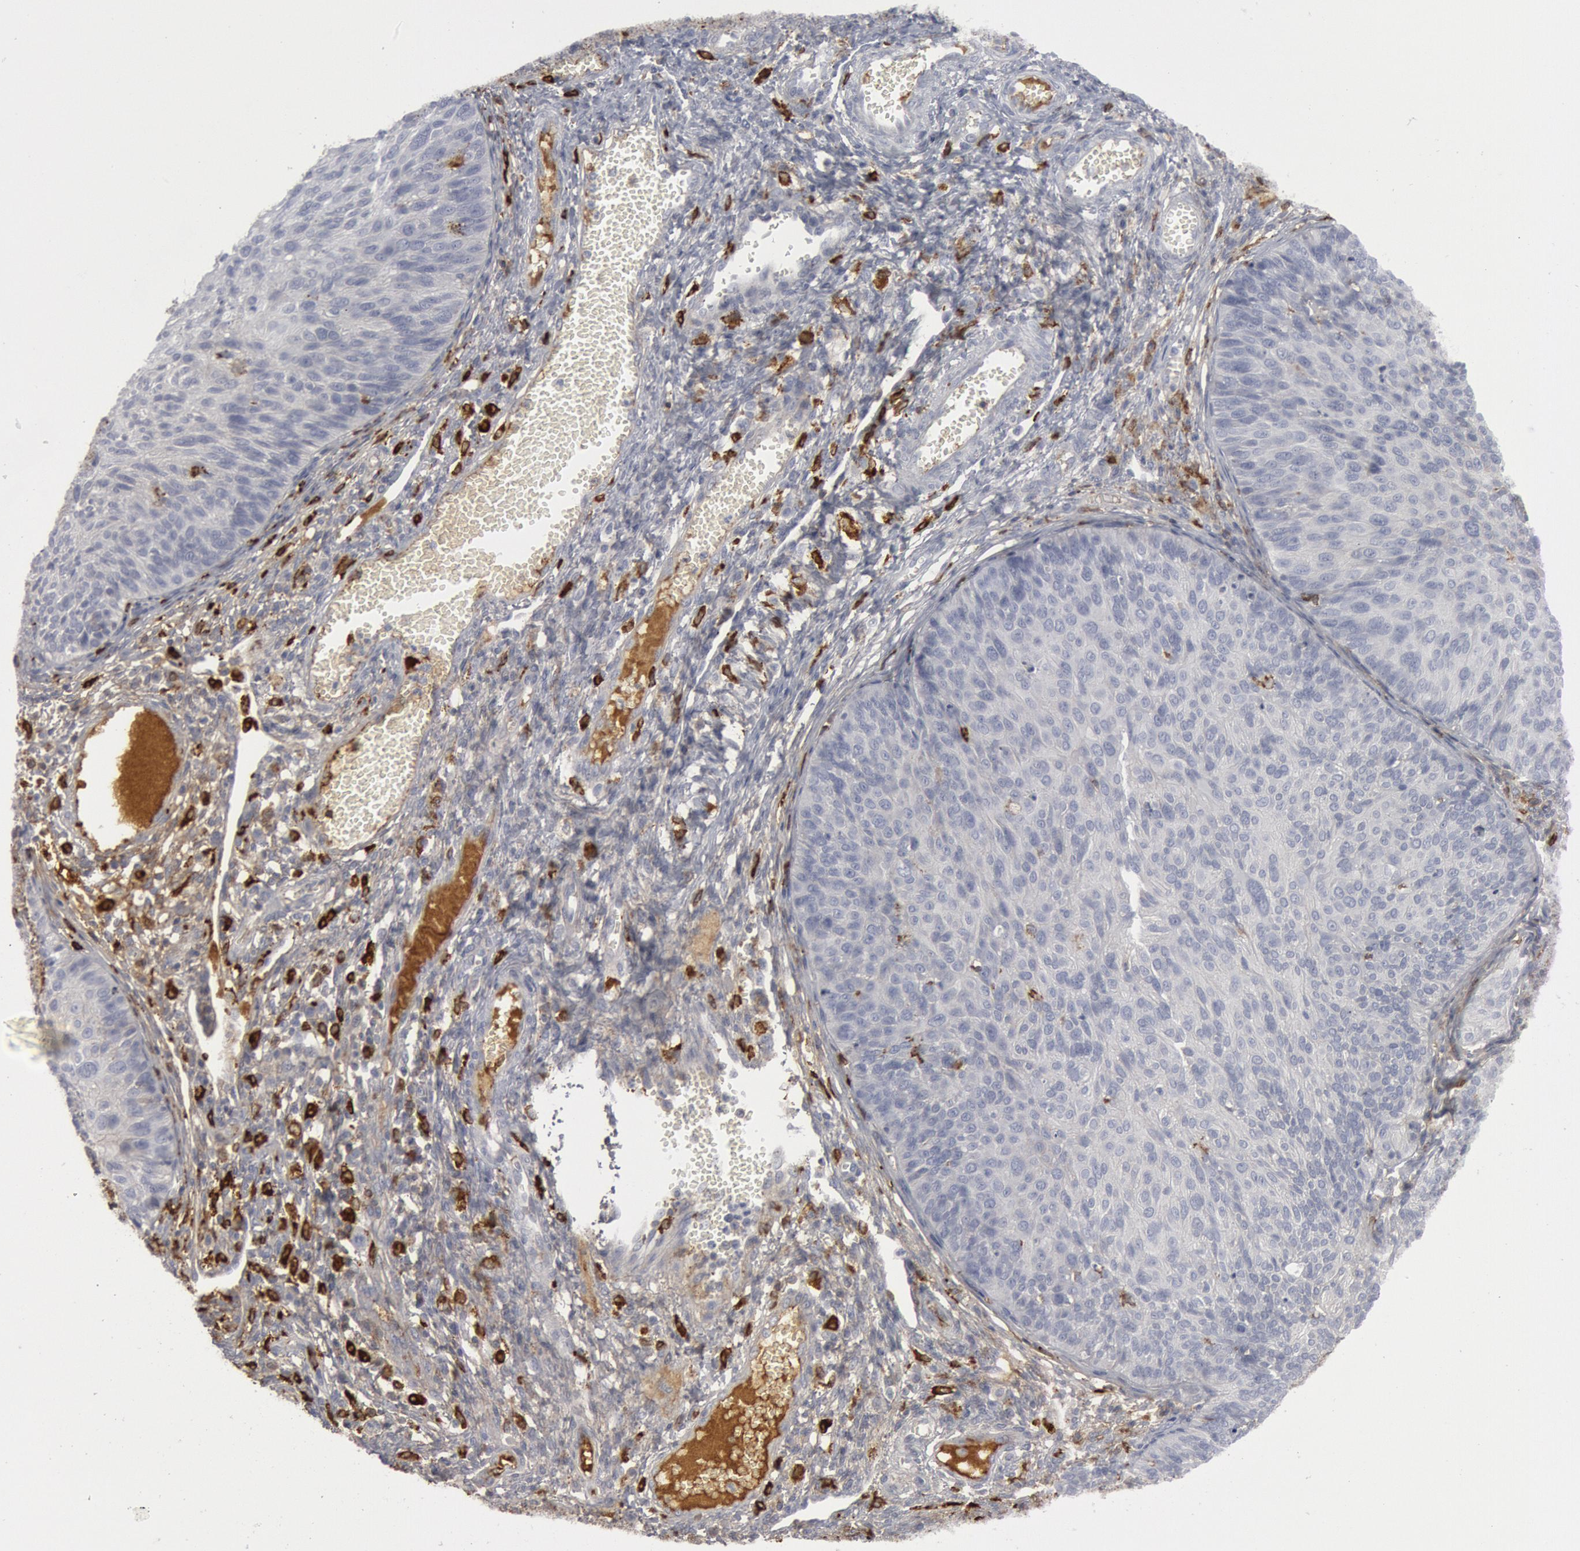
{"staining": {"intensity": "negative", "quantity": "none", "location": "none"}, "tissue": "cervical cancer", "cell_type": "Tumor cells", "image_type": "cancer", "snomed": [{"axis": "morphology", "description": "Squamous cell carcinoma, NOS"}, {"axis": "topography", "description": "Cervix"}], "caption": "The IHC photomicrograph has no significant staining in tumor cells of cervical cancer tissue. (Brightfield microscopy of DAB (3,3'-diaminobenzidine) immunohistochemistry at high magnification).", "gene": "C1QC", "patient": {"sex": "female", "age": 36}}